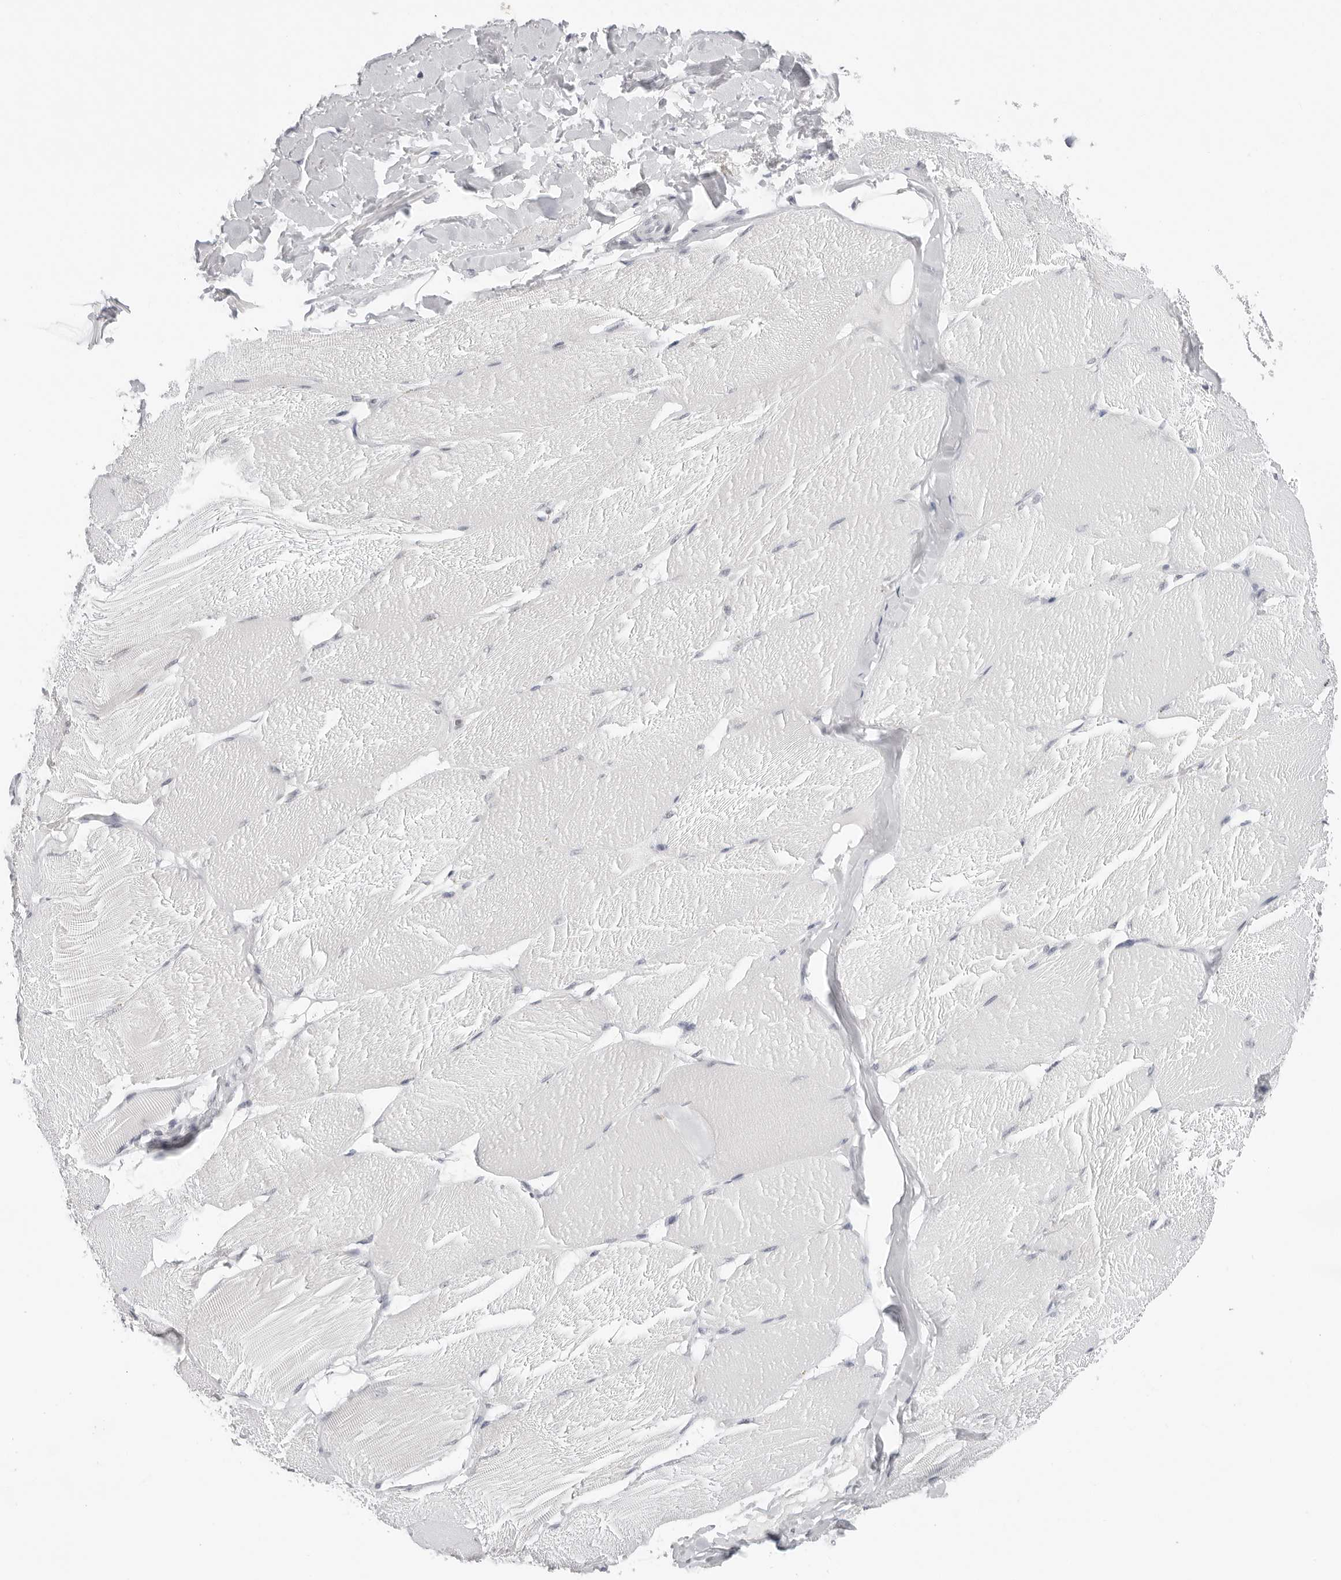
{"staining": {"intensity": "negative", "quantity": "none", "location": "none"}, "tissue": "skeletal muscle", "cell_type": "Myocytes", "image_type": "normal", "snomed": [{"axis": "morphology", "description": "Normal tissue, NOS"}, {"axis": "topography", "description": "Skin"}, {"axis": "topography", "description": "Skeletal muscle"}], "caption": "Immunohistochemistry (IHC) of unremarkable human skeletal muscle shows no expression in myocytes. Brightfield microscopy of immunohistochemistry (IHC) stained with DAB (brown) and hematoxylin (blue), captured at high magnification.", "gene": "FLG2", "patient": {"sex": "male", "age": 83}}